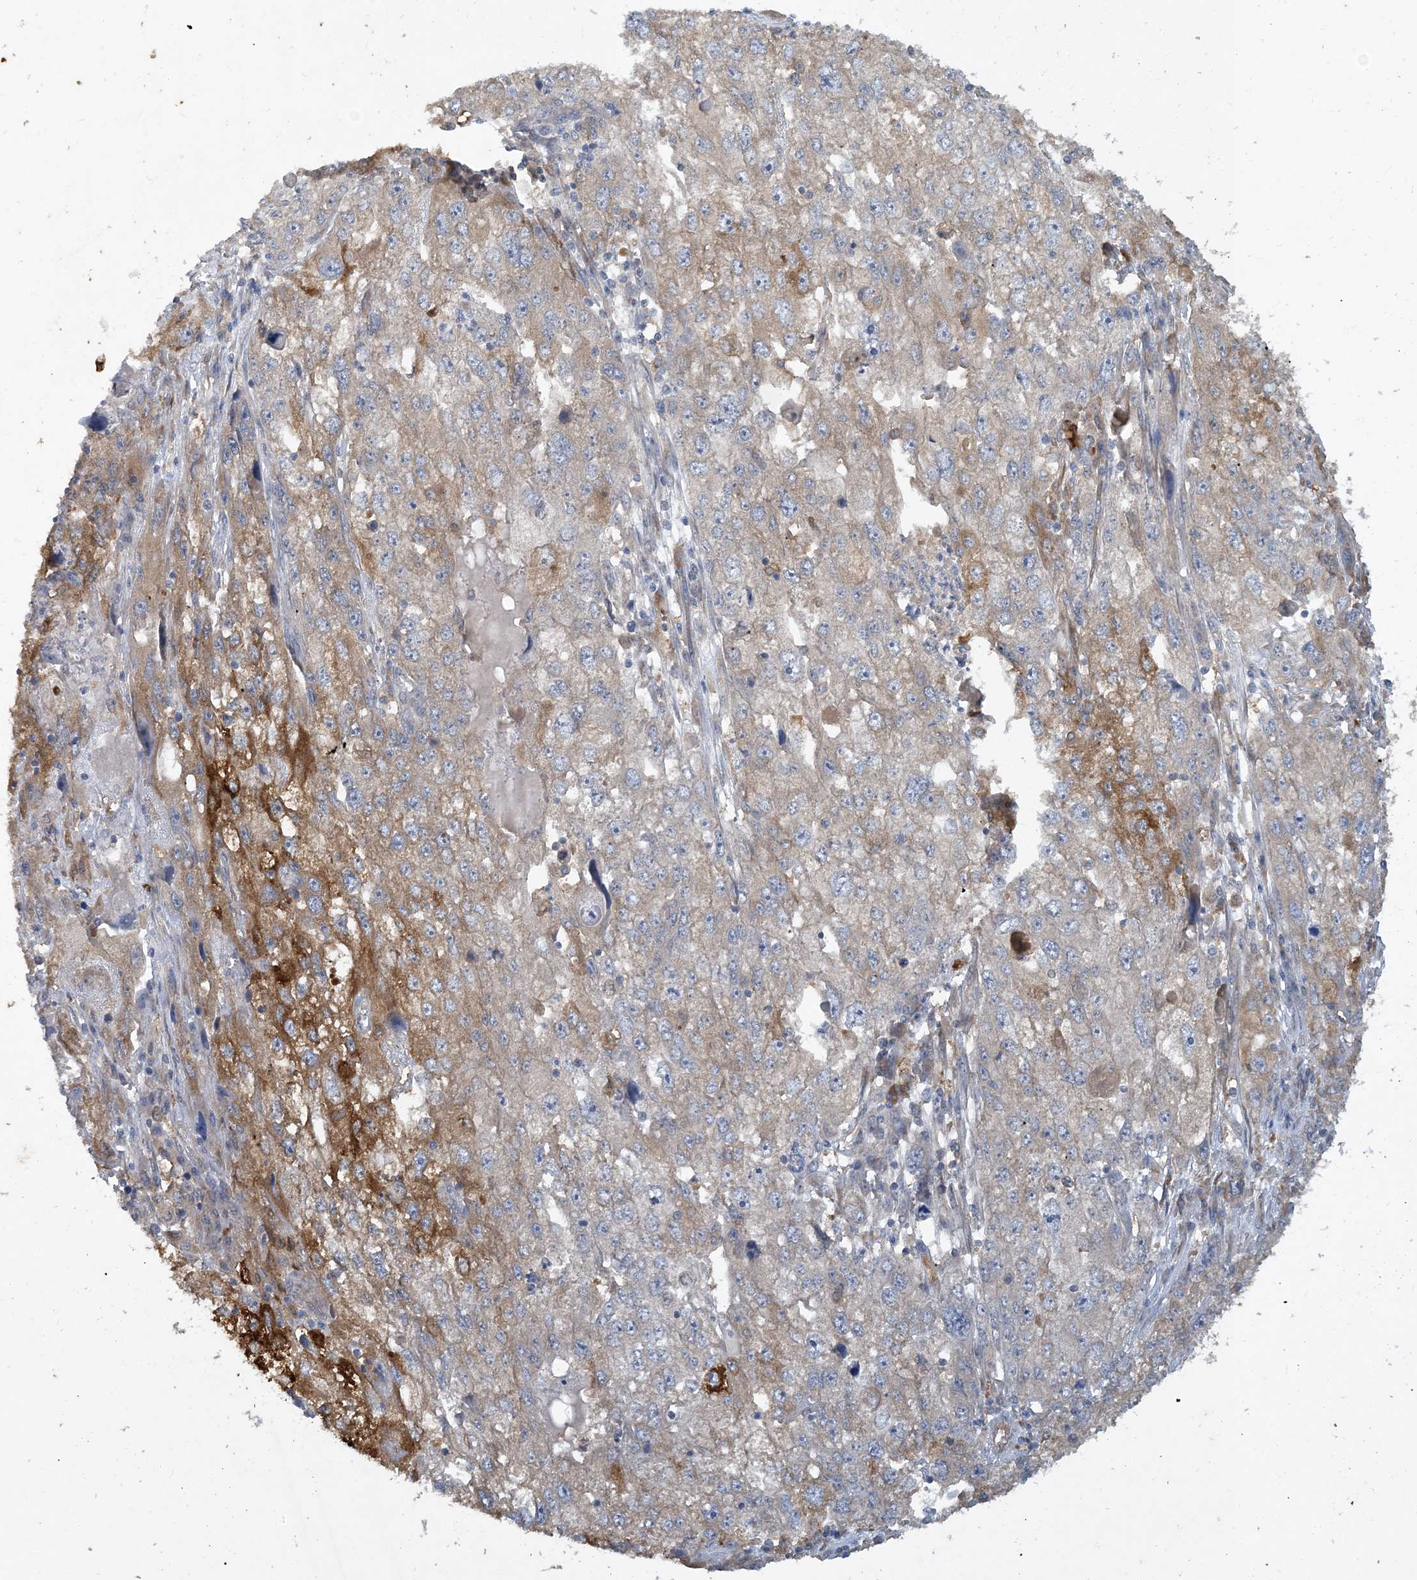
{"staining": {"intensity": "moderate", "quantity": "<25%", "location": "cytoplasmic/membranous"}, "tissue": "endometrial cancer", "cell_type": "Tumor cells", "image_type": "cancer", "snomed": [{"axis": "morphology", "description": "Adenocarcinoma, NOS"}, {"axis": "topography", "description": "Endometrium"}], "caption": "Protein positivity by immunohistochemistry (IHC) shows moderate cytoplasmic/membranous staining in approximately <25% of tumor cells in endometrial cancer.", "gene": "CDS1", "patient": {"sex": "female", "age": 49}}